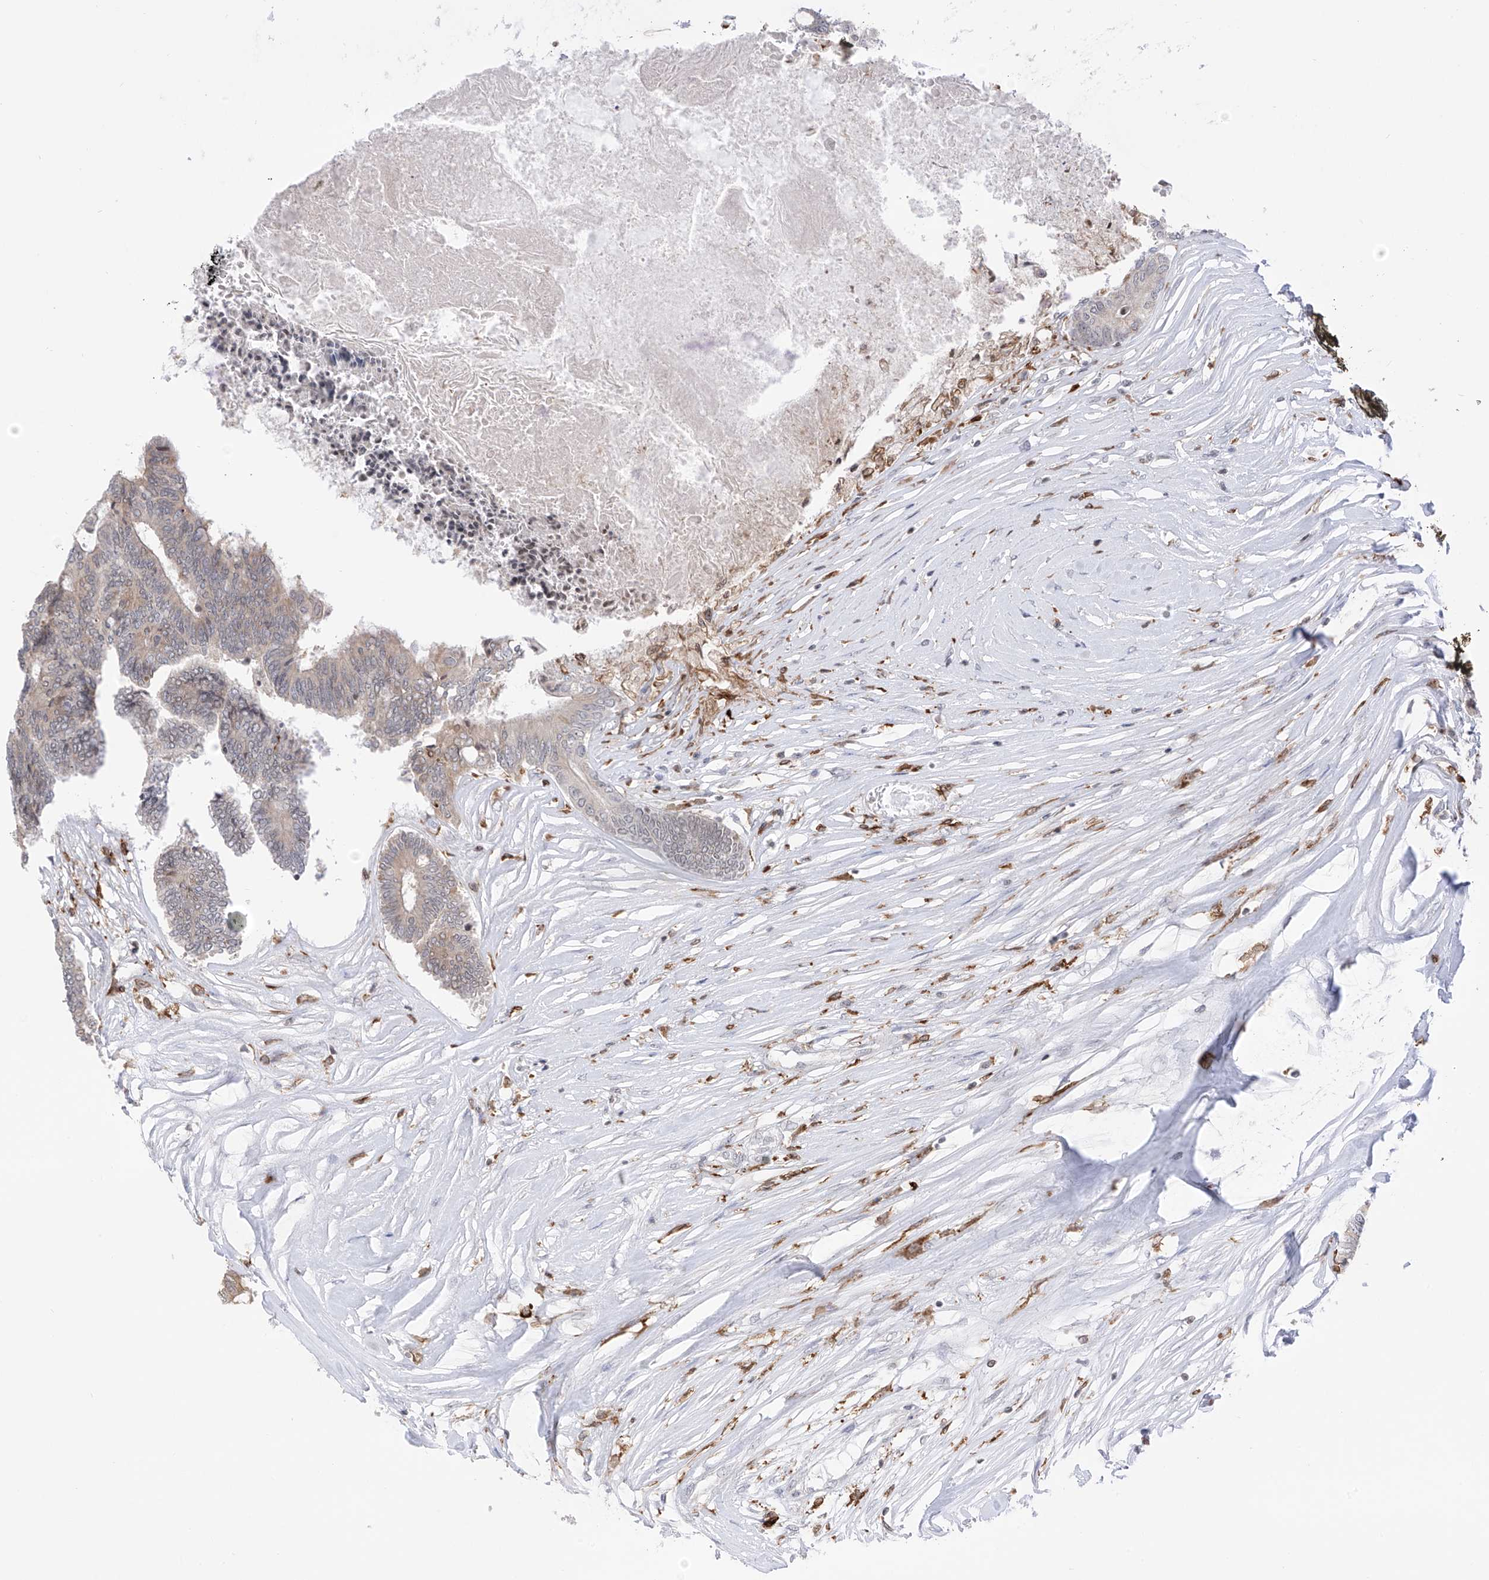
{"staining": {"intensity": "weak", "quantity": "25%-75%", "location": "cytoplasmic/membranous"}, "tissue": "colorectal cancer", "cell_type": "Tumor cells", "image_type": "cancer", "snomed": [{"axis": "morphology", "description": "Adenocarcinoma, NOS"}, {"axis": "topography", "description": "Rectum"}], "caption": "Weak cytoplasmic/membranous expression is present in about 25%-75% of tumor cells in colorectal cancer (adenocarcinoma).", "gene": "TBXAS1", "patient": {"sex": "male", "age": 63}}